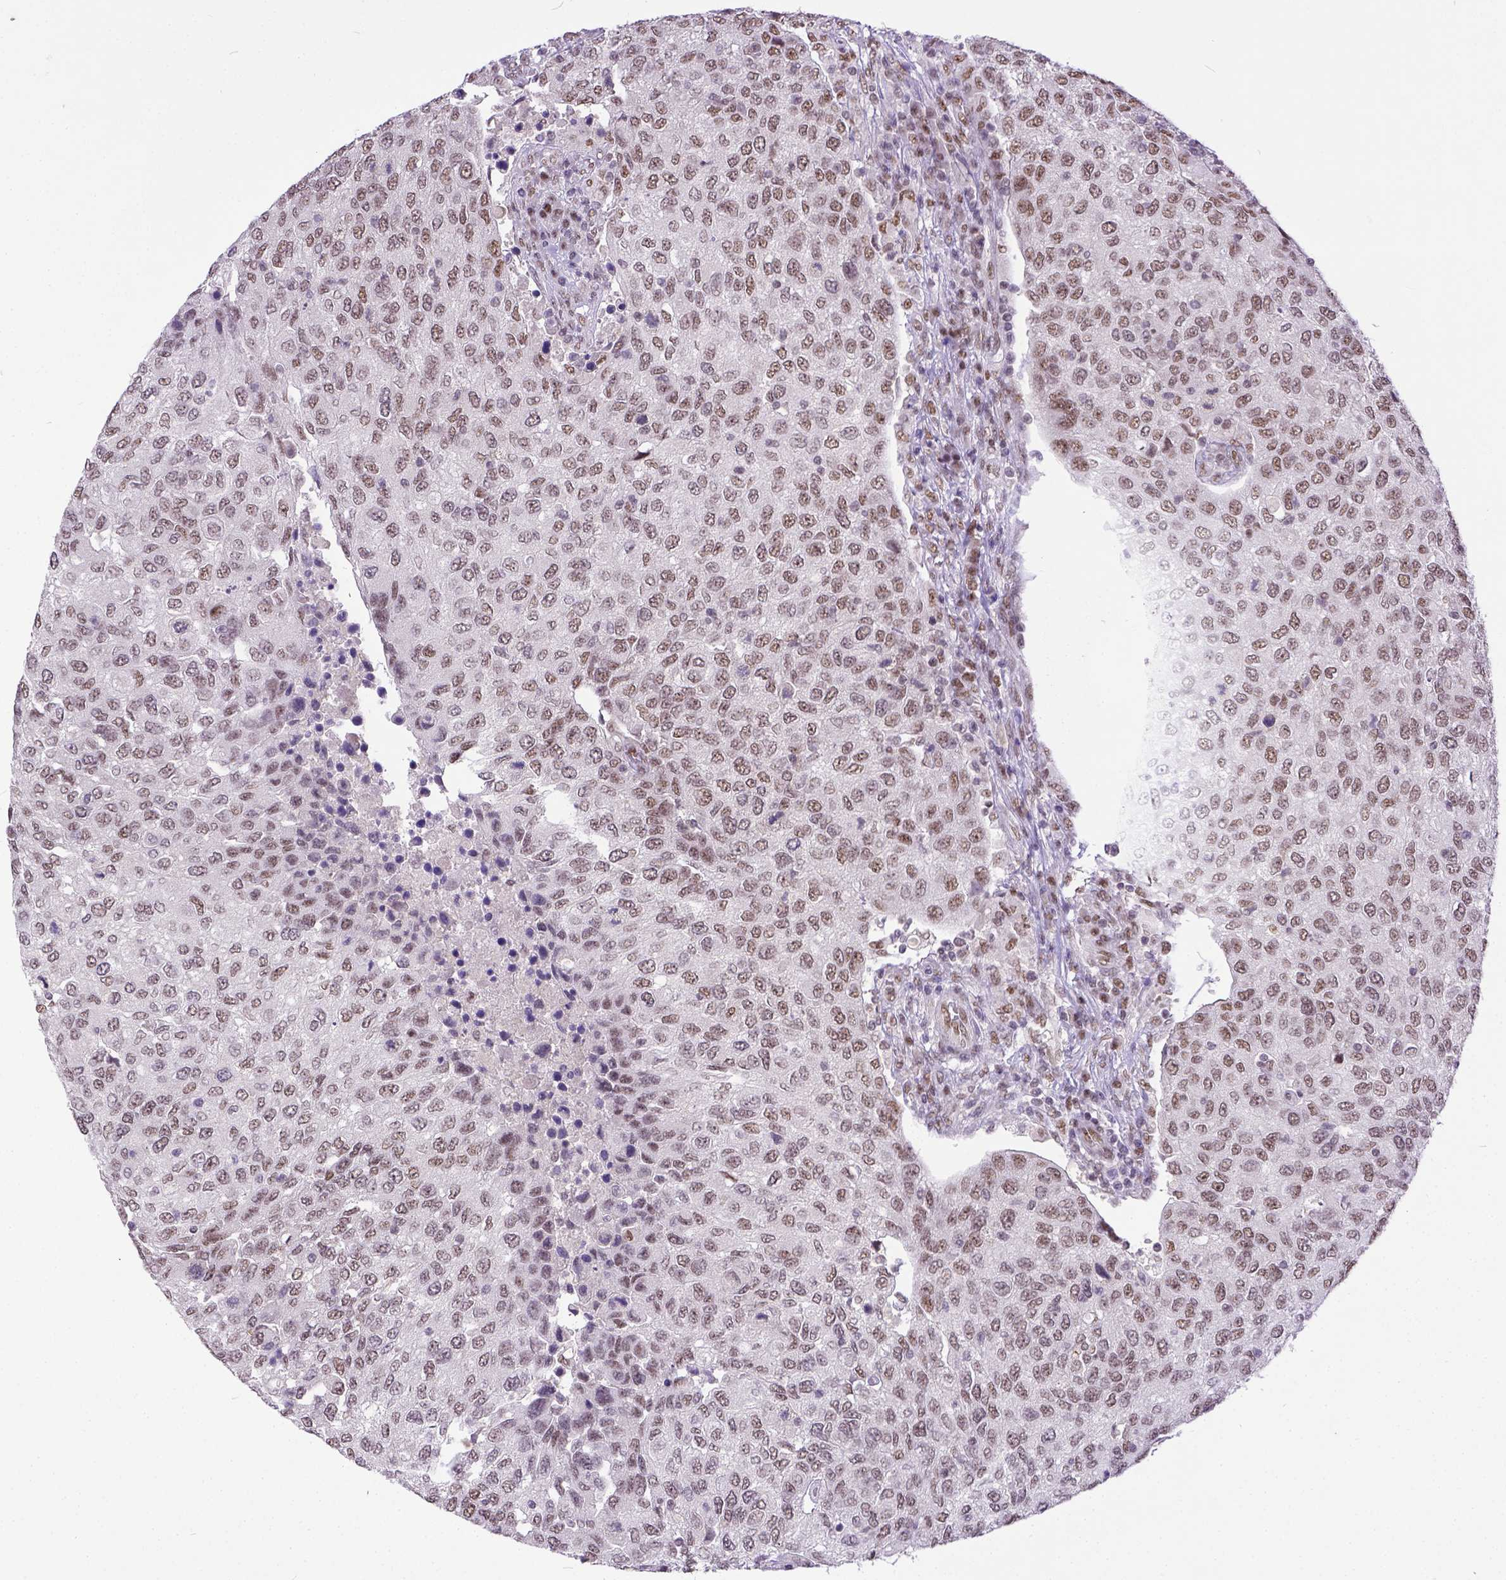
{"staining": {"intensity": "weak", "quantity": ">75%", "location": "nuclear"}, "tissue": "urothelial cancer", "cell_type": "Tumor cells", "image_type": "cancer", "snomed": [{"axis": "morphology", "description": "Urothelial carcinoma, High grade"}, {"axis": "topography", "description": "Urinary bladder"}], "caption": "High-magnification brightfield microscopy of urothelial carcinoma (high-grade) stained with DAB (brown) and counterstained with hematoxylin (blue). tumor cells exhibit weak nuclear staining is seen in approximately>75% of cells.", "gene": "ERCC1", "patient": {"sex": "female", "age": 78}}